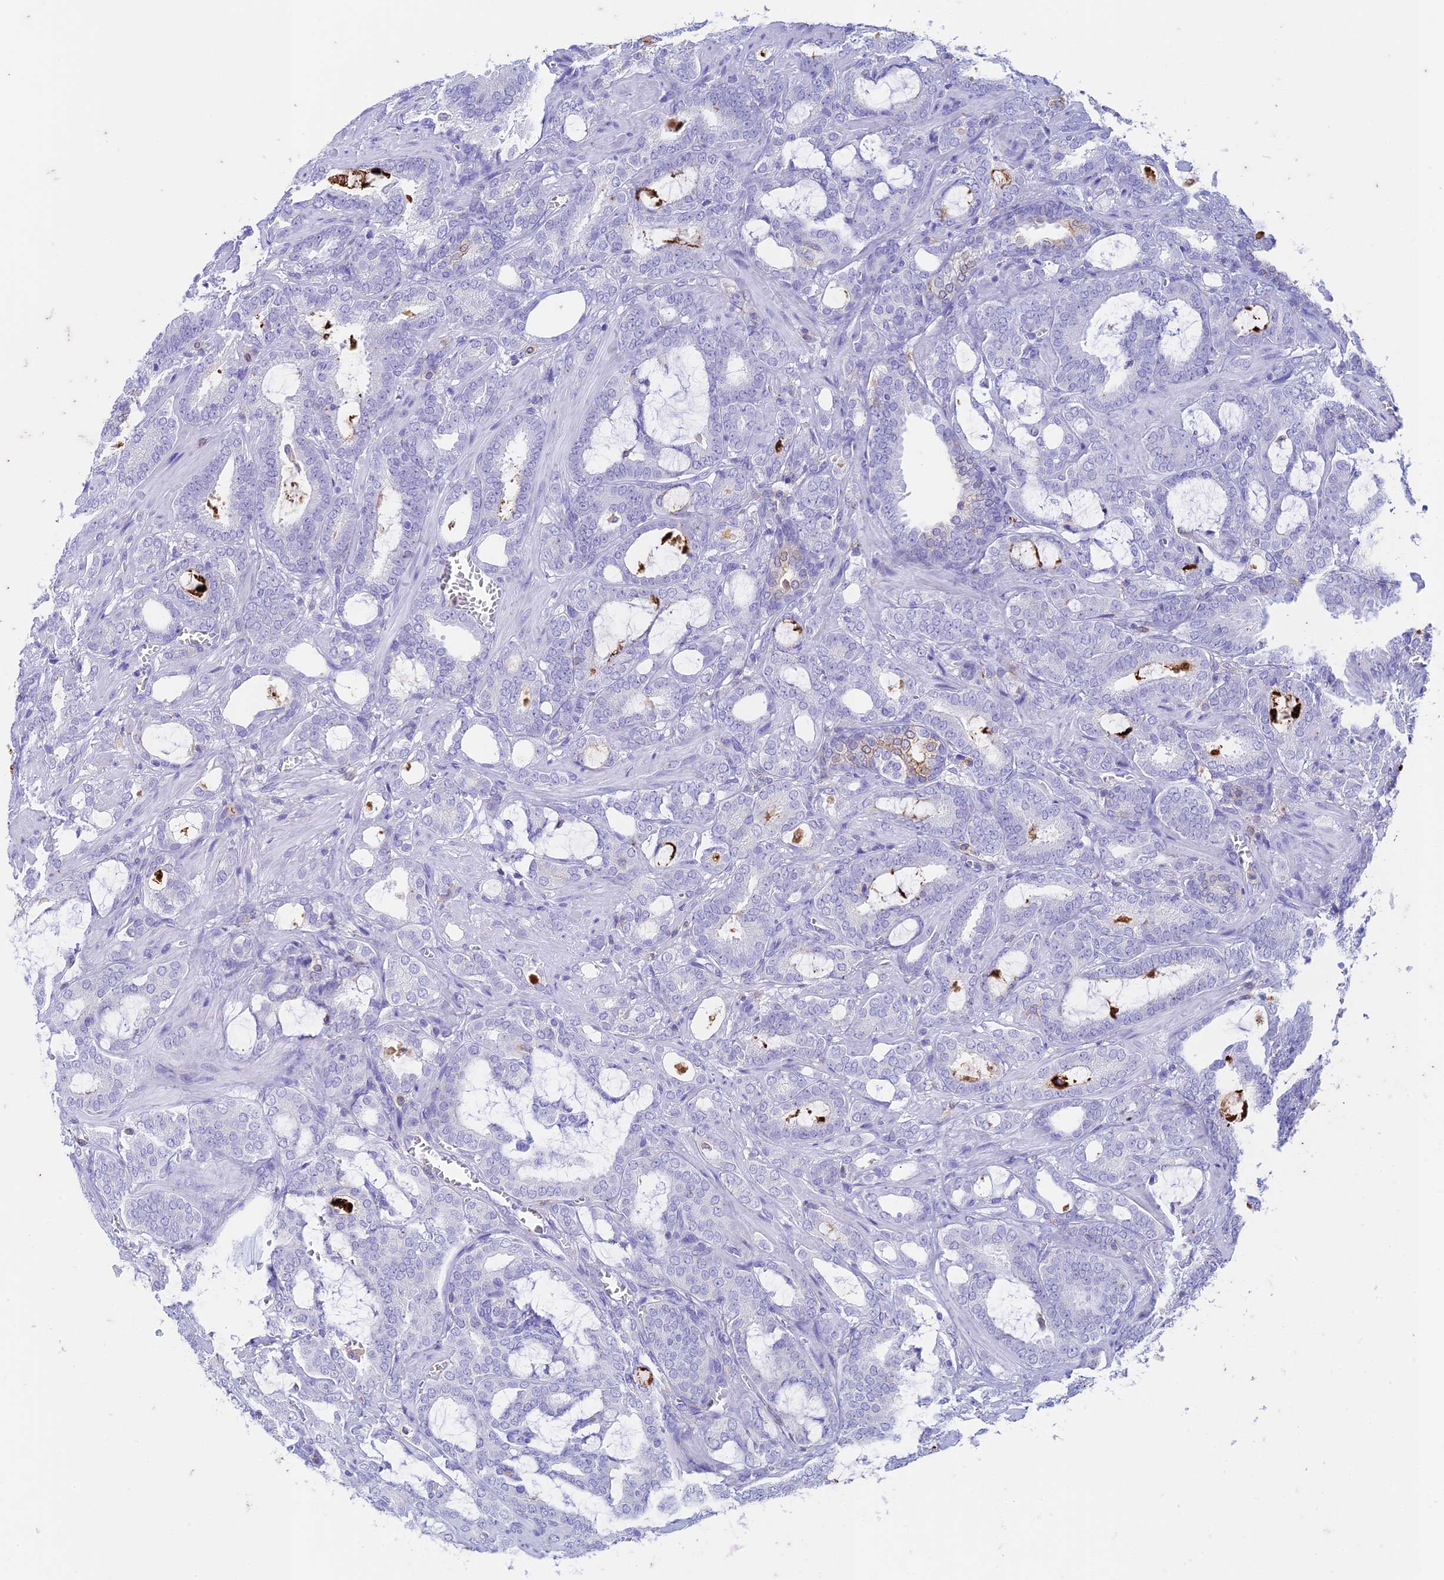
{"staining": {"intensity": "negative", "quantity": "none", "location": "none"}, "tissue": "prostate cancer", "cell_type": "Tumor cells", "image_type": "cancer", "snomed": [{"axis": "morphology", "description": "Adenocarcinoma, High grade"}, {"axis": "topography", "description": "Prostate and seminal vesicle, NOS"}], "caption": "High power microscopy photomicrograph of an IHC histopathology image of adenocarcinoma (high-grade) (prostate), revealing no significant expression in tumor cells.", "gene": "FGF7", "patient": {"sex": "male", "age": 67}}